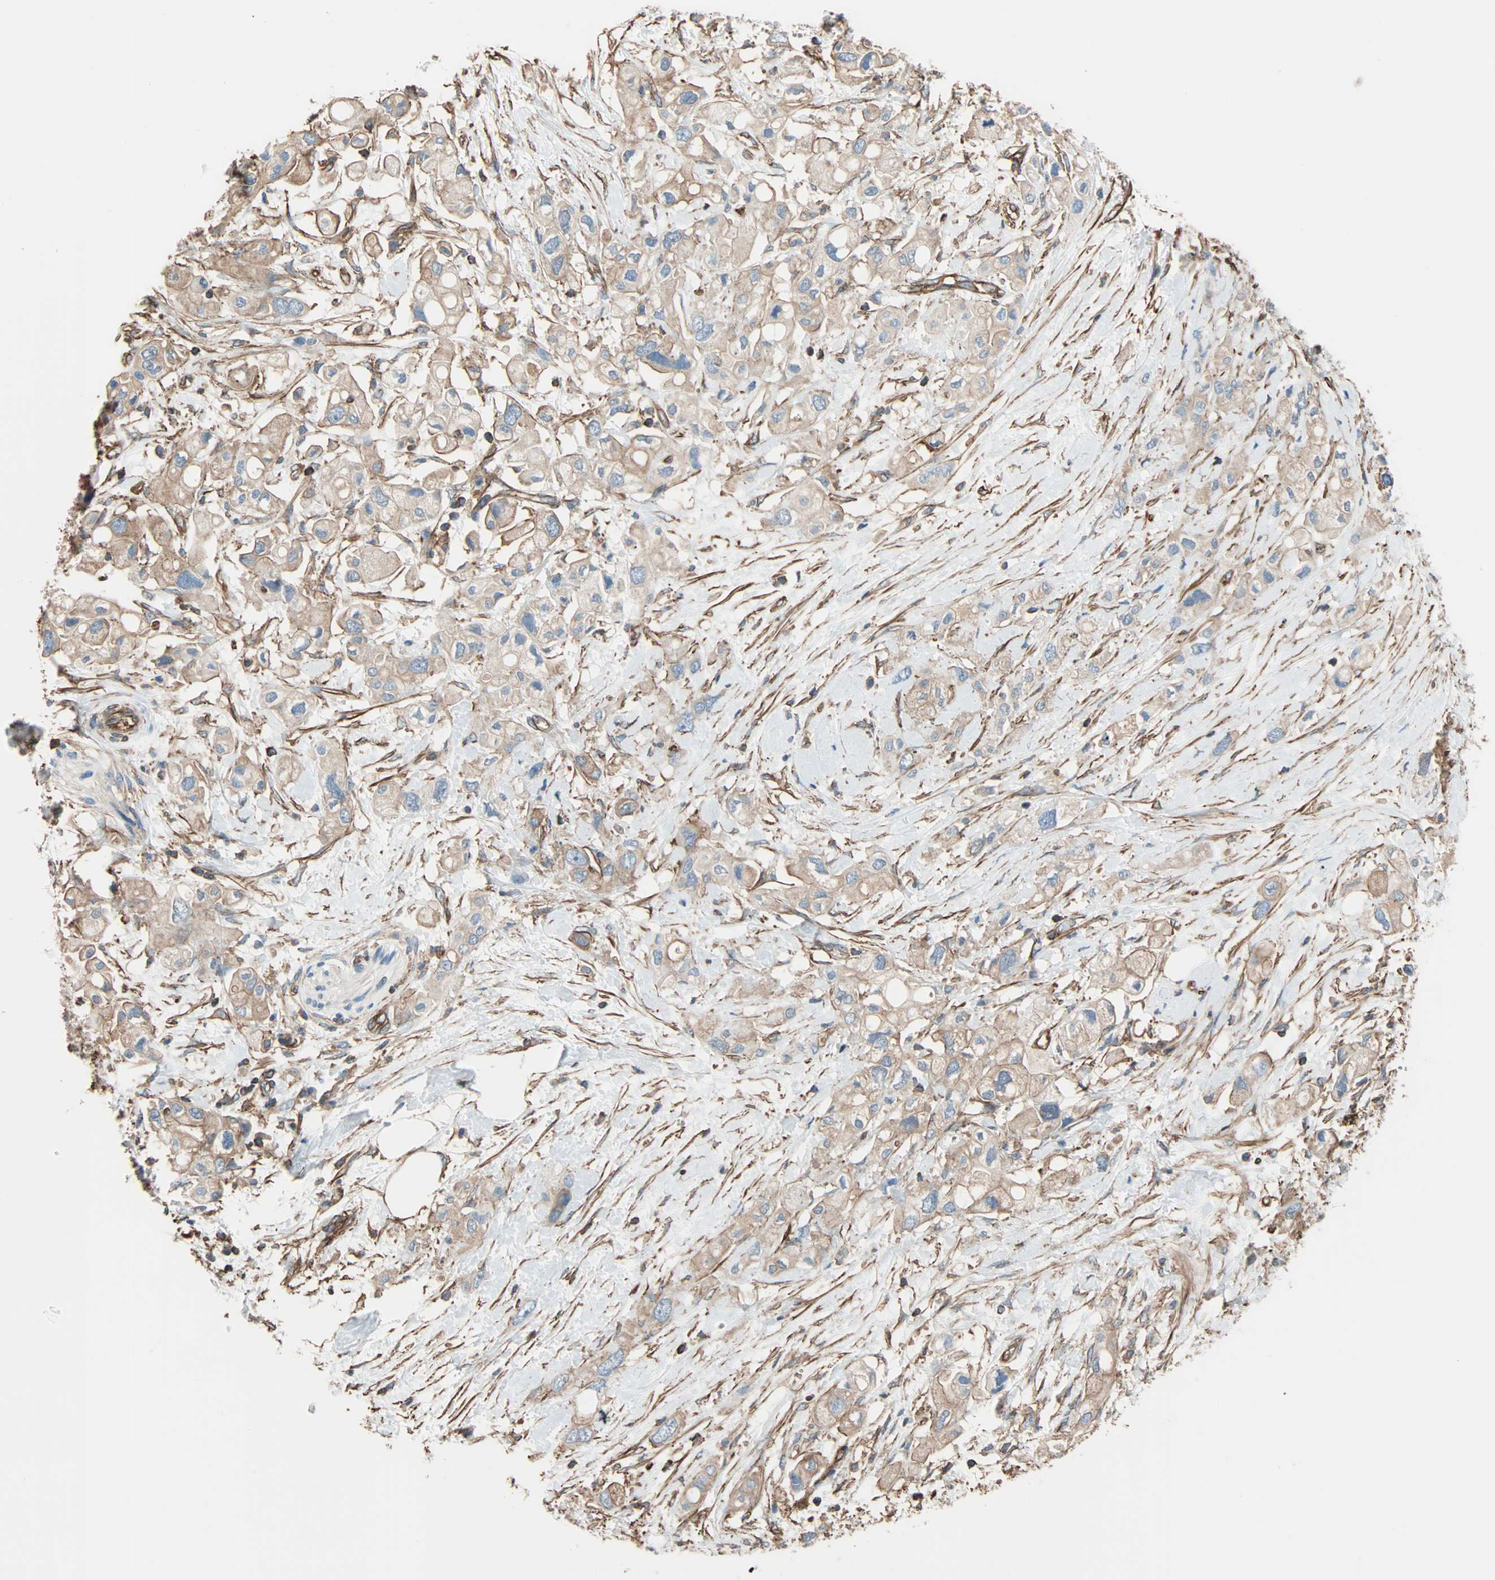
{"staining": {"intensity": "weak", "quantity": ">75%", "location": "cytoplasmic/membranous"}, "tissue": "pancreatic cancer", "cell_type": "Tumor cells", "image_type": "cancer", "snomed": [{"axis": "morphology", "description": "Adenocarcinoma, NOS"}, {"axis": "topography", "description": "Pancreas"}], "caption": "Immunohistochemistry (IHC) of human adenocarcinoma (pancreatic) displays low levels of weak cytoplasmic/membranous positivity in about >75% of tumor cells. (Brightfield microscopy of DAB IHC at high magnification).", "gene": "GALNT10", "patient": {"sex": "female", "age": 56}}